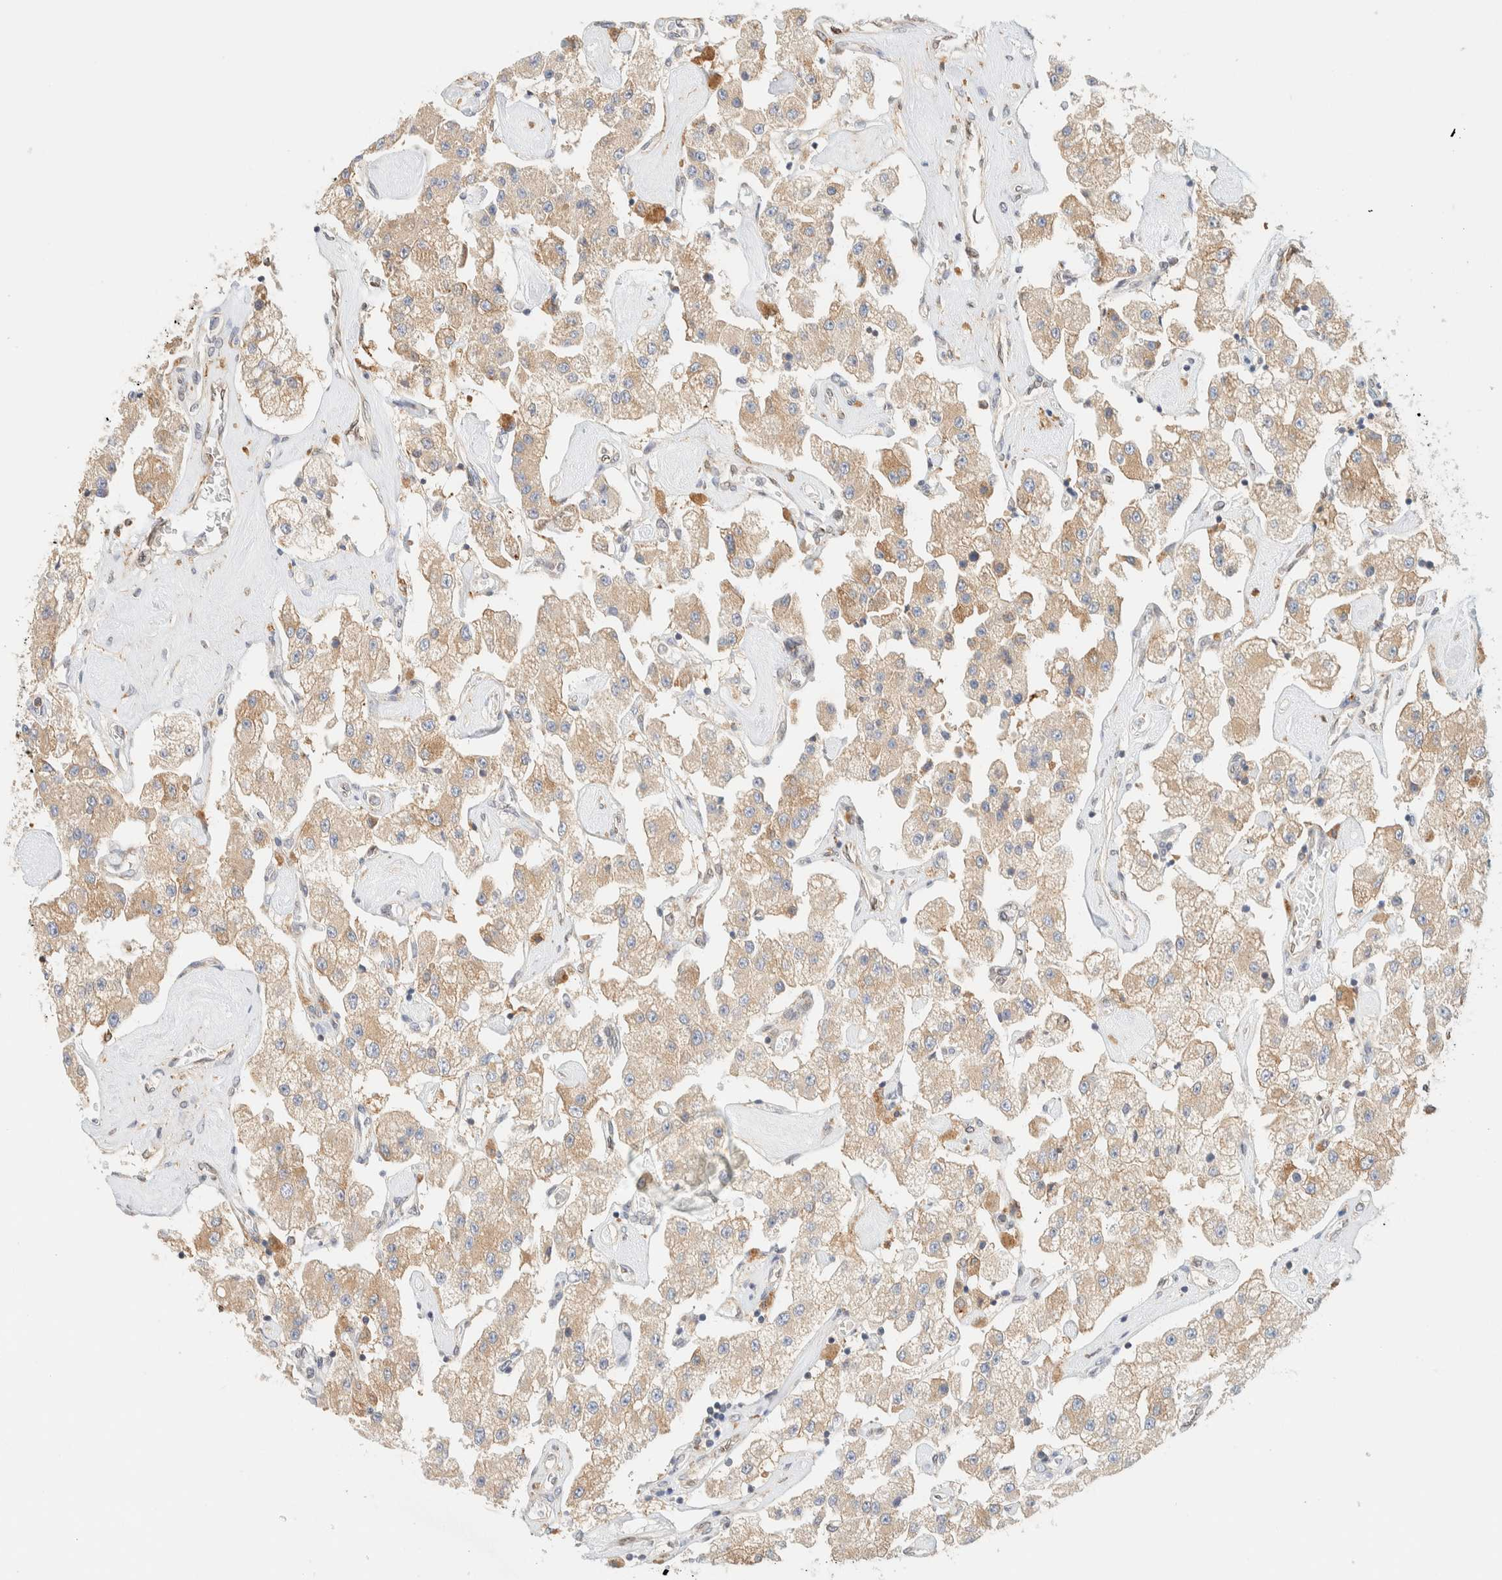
{"staining": {"intensity": "weak", "quantity": ">75%", "location": "cytoplasmic/membranous"}, "tissue": "carcinoid", "cell_type": "Tumor cells", "image_type": "cancer", "snomed": [{"axis": "morphology", "description": "Carcinoid, malignant, NOS"}, {"axis": "topography", "description": "Pancreas"}], "caption": "Immunohistochemical staining of carcinoid demonstrates weak cytoplasmic/membranous protein positivity in approximately >75% of tumor cells.", "gene": "NT5C", "patient": {"sex": "male", "age": 41}}